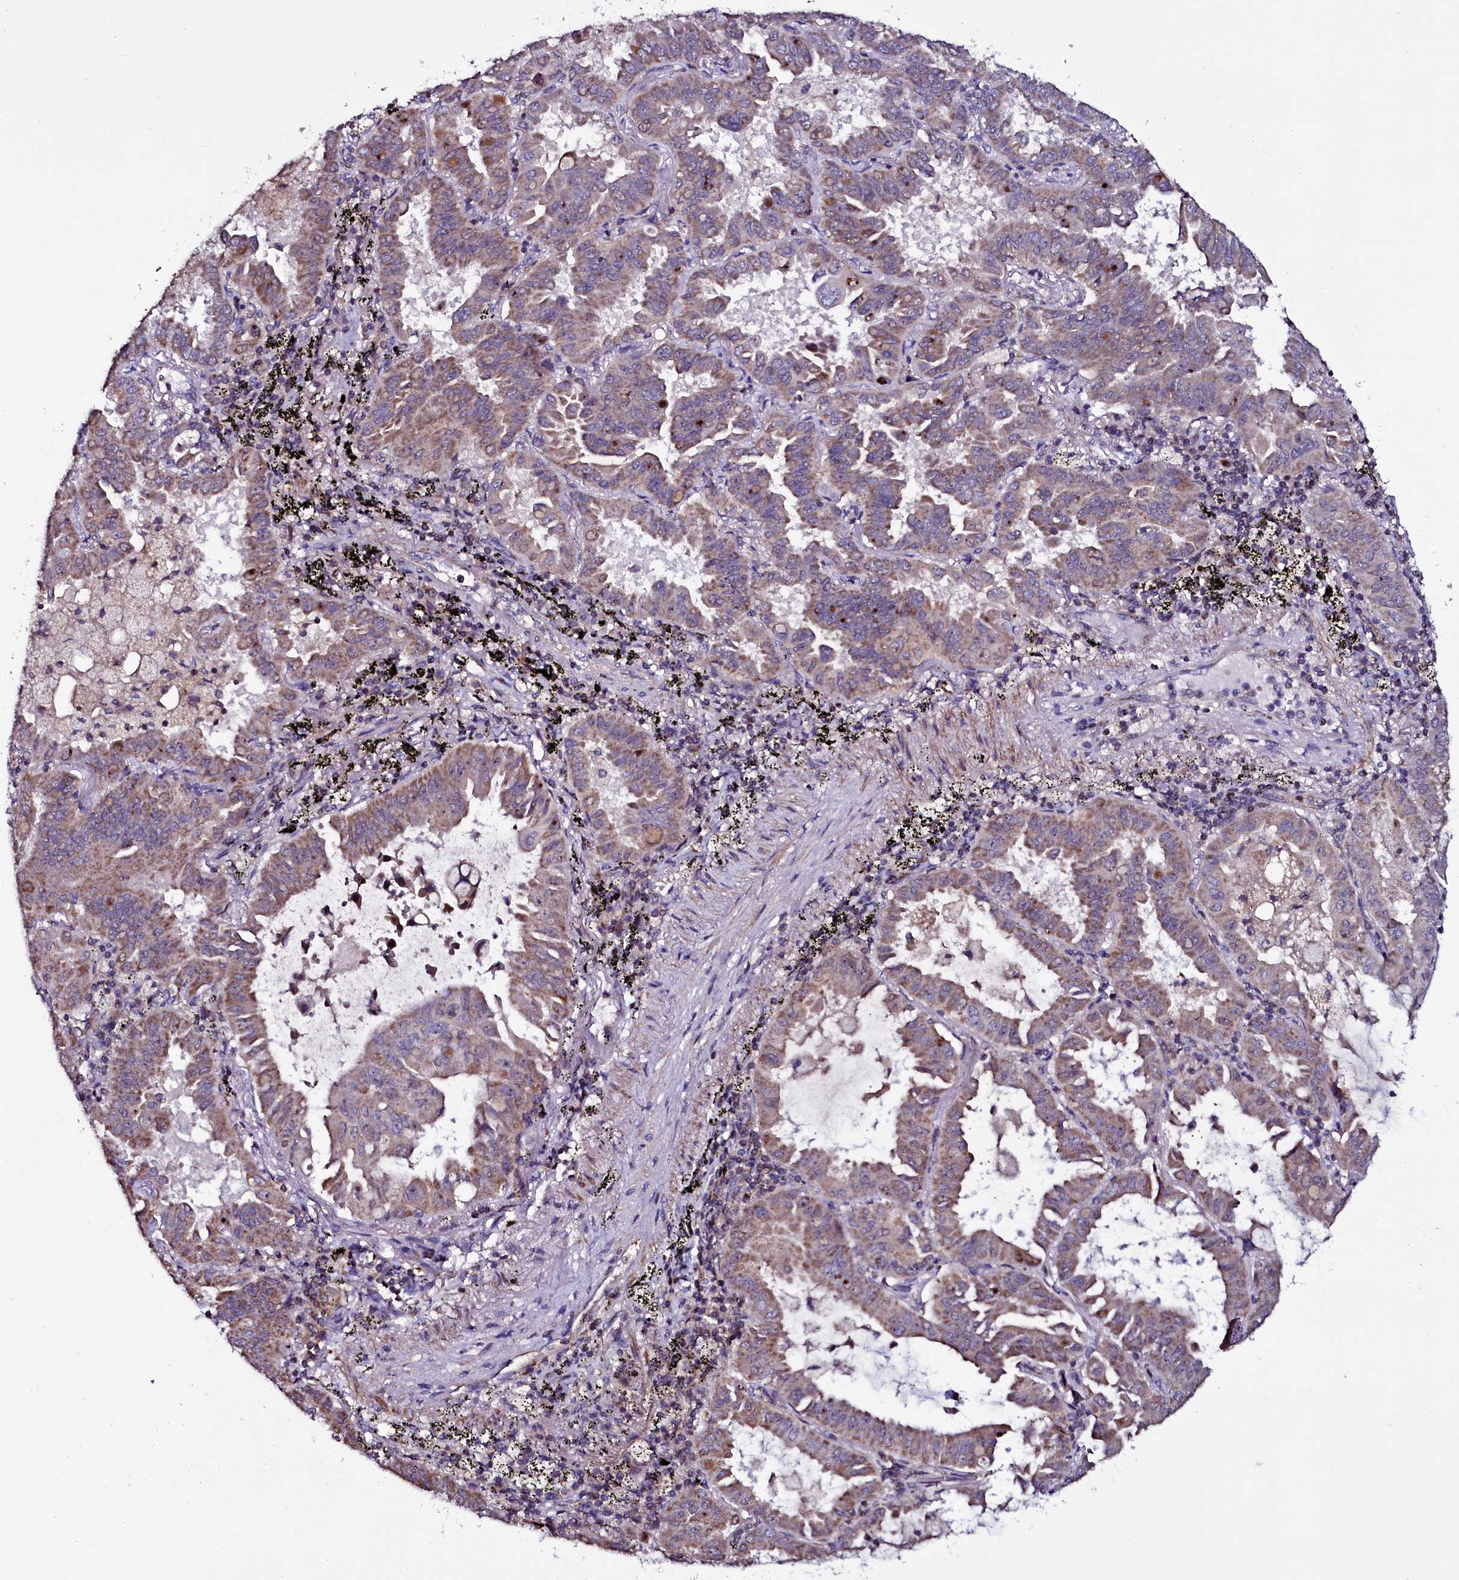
{"staining": {"intensity": "moderate", "quantity": ">75%", "location": "cytoplasmic/membranous"}, "tissue": "lung cancer", "cell_type": "Tumor cells", "image_type": "cancer", "snomed": [{"axis": "morphology", "description": "Adenocarcinoma, NOS"}, {"axis": "topography", "description": "Lung"}], "caption": "Brown immunohistochemical staining in lung adenocarcinoma displays moderate cytoplasmic/membranous staining in about >75% of tumor cells. The protein is stained brown, and the nuclei are stained in blue (DAB (3,3'-diaminobenzidine) IHC with brightfield microscopy, high magnification).", "gene": "NAA80", "patient": {"sex": "male", "age": 64}}